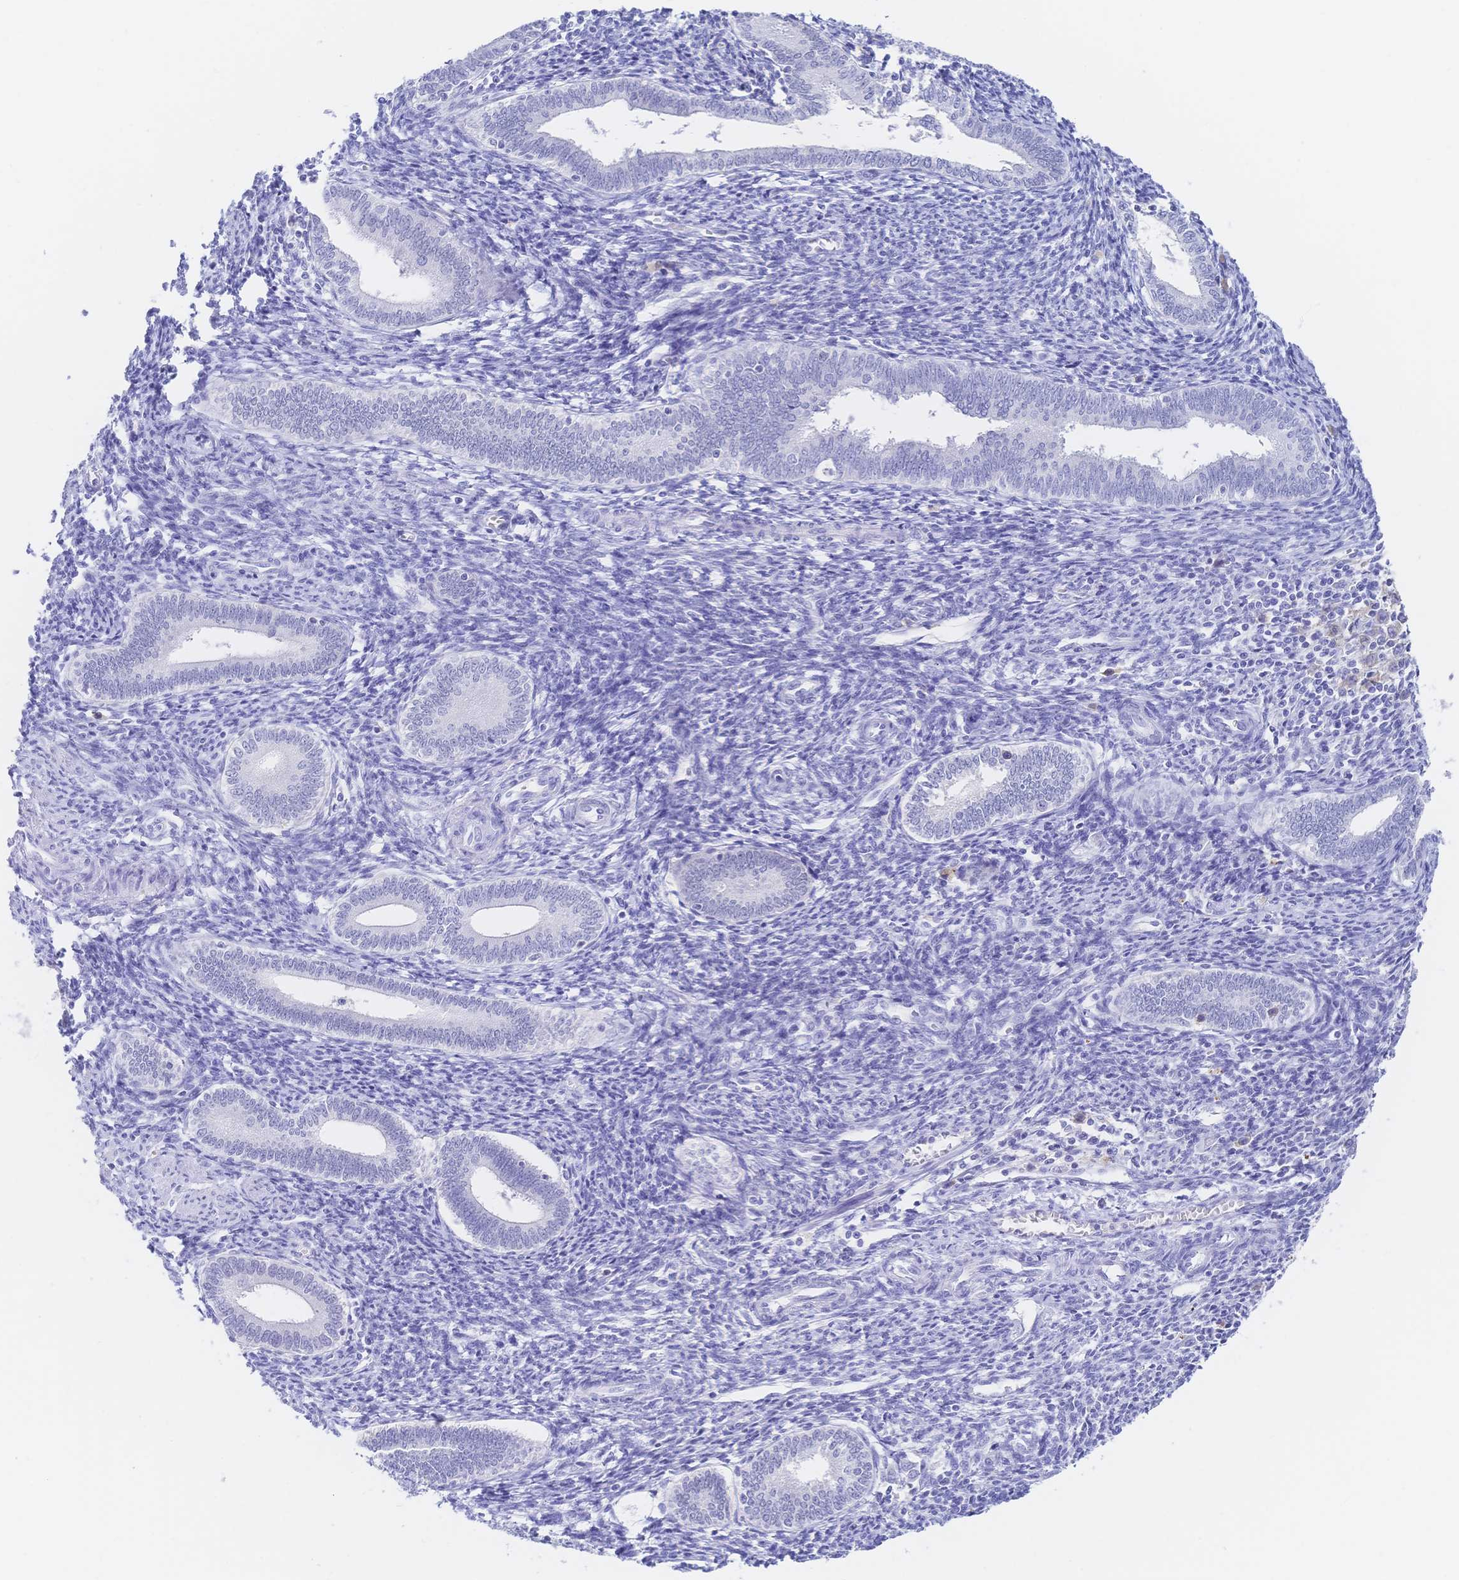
{"staining": {"intensity": "negative", "quantity": "none", "location": "none"}, "tissue": "endometrium", "cell_type": "Cells in endometrial stroma", "image_type": "normal", "snomed": [{"axis": "morphology", "description": "Normal tissue, NOS"}, {"axis": "topography", "description": "Endometrium"}], "caption": "Cells in endometrial stroma show no significant expression in benign endometrium.", "gene": "RRM1", "patient": {"sex": "female", "age": 41}}